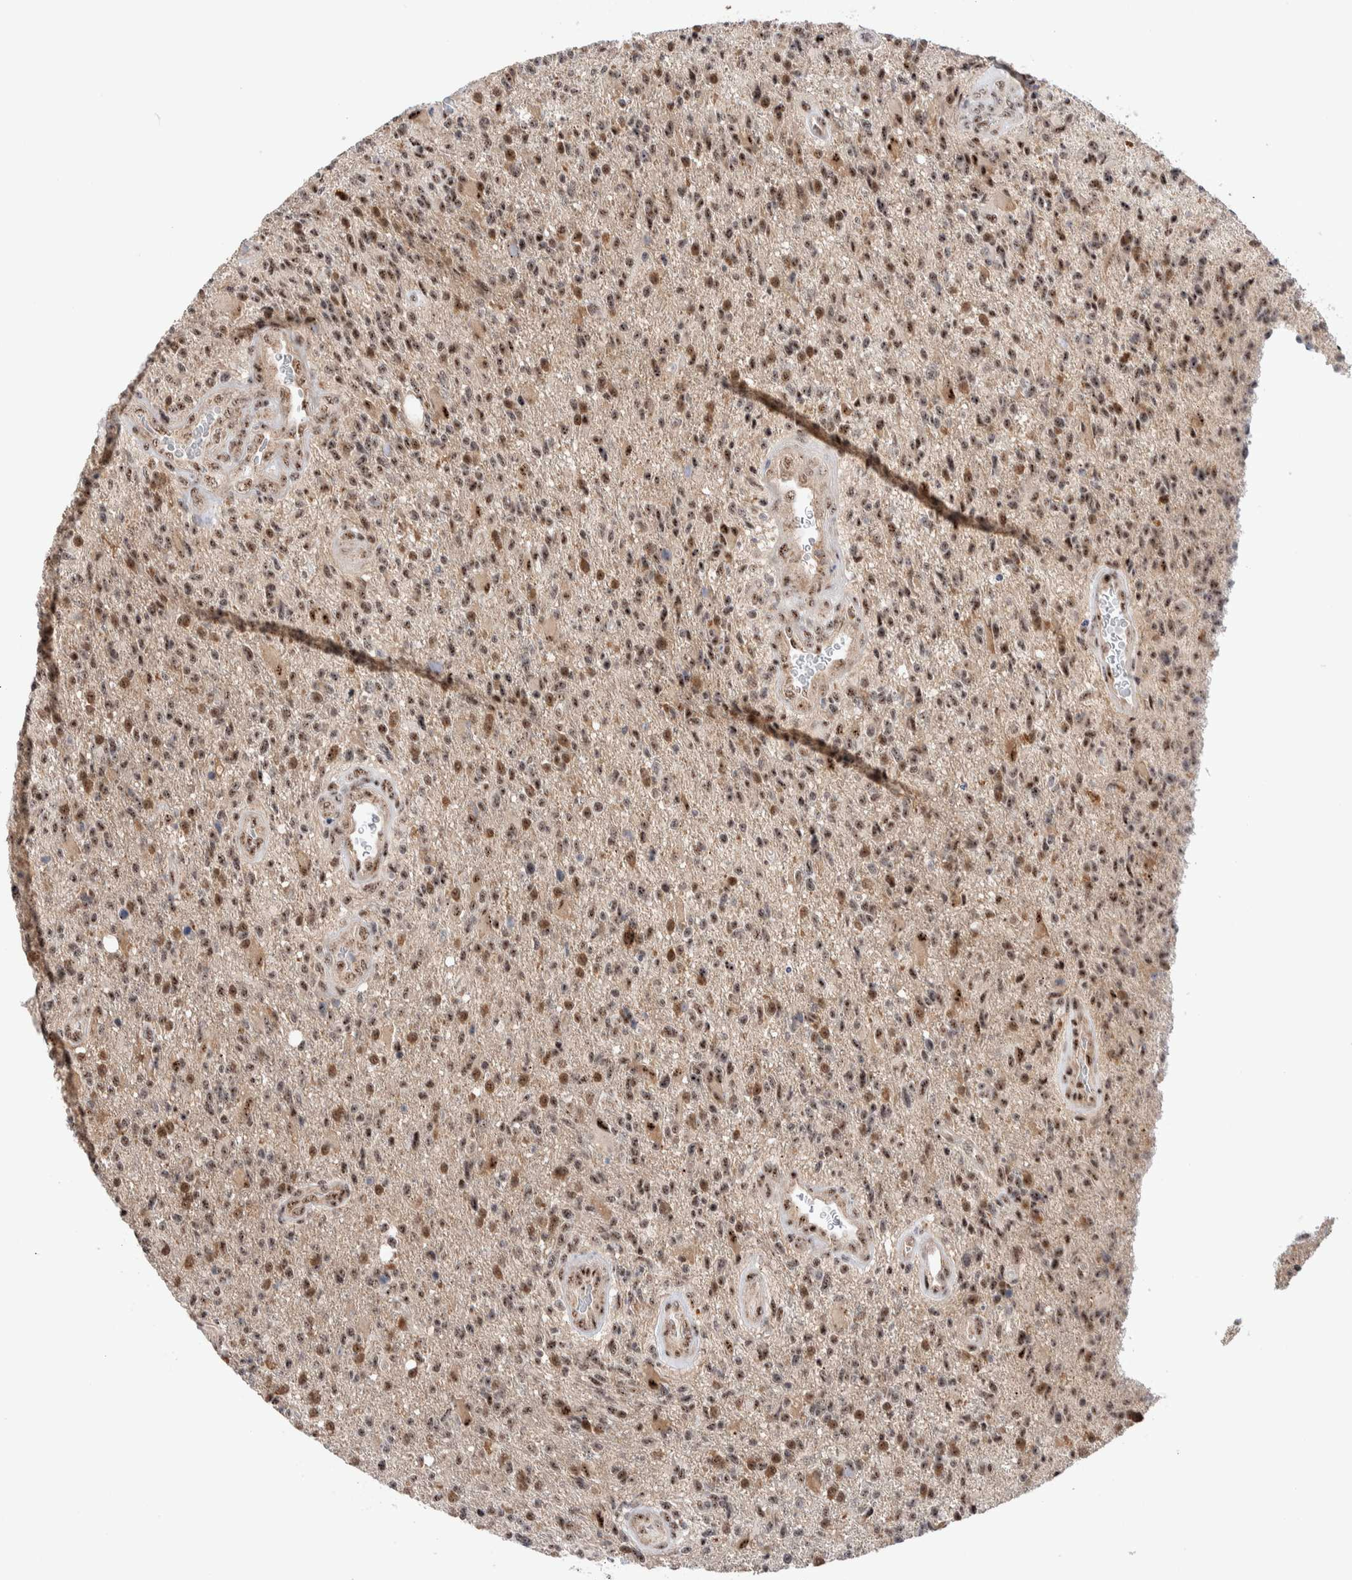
{"staining": {"intensity": "moderate", "quantity": ">75%", "location": "nuclear"}, "tissue": "glioma", "cell_type": "Tumor cells", "image_type": "cancer", "snomed": [{"axis": "morphology", "description": "Glioma, malignant, High grade"}, {"axis": "topography", "description": "Brain"}], "caption": "Human glioma stained with a protein marker displays moderate staining in tumor cells.", "gene": "ZNF695", "patient": {"sex": "male", "age": 72}}